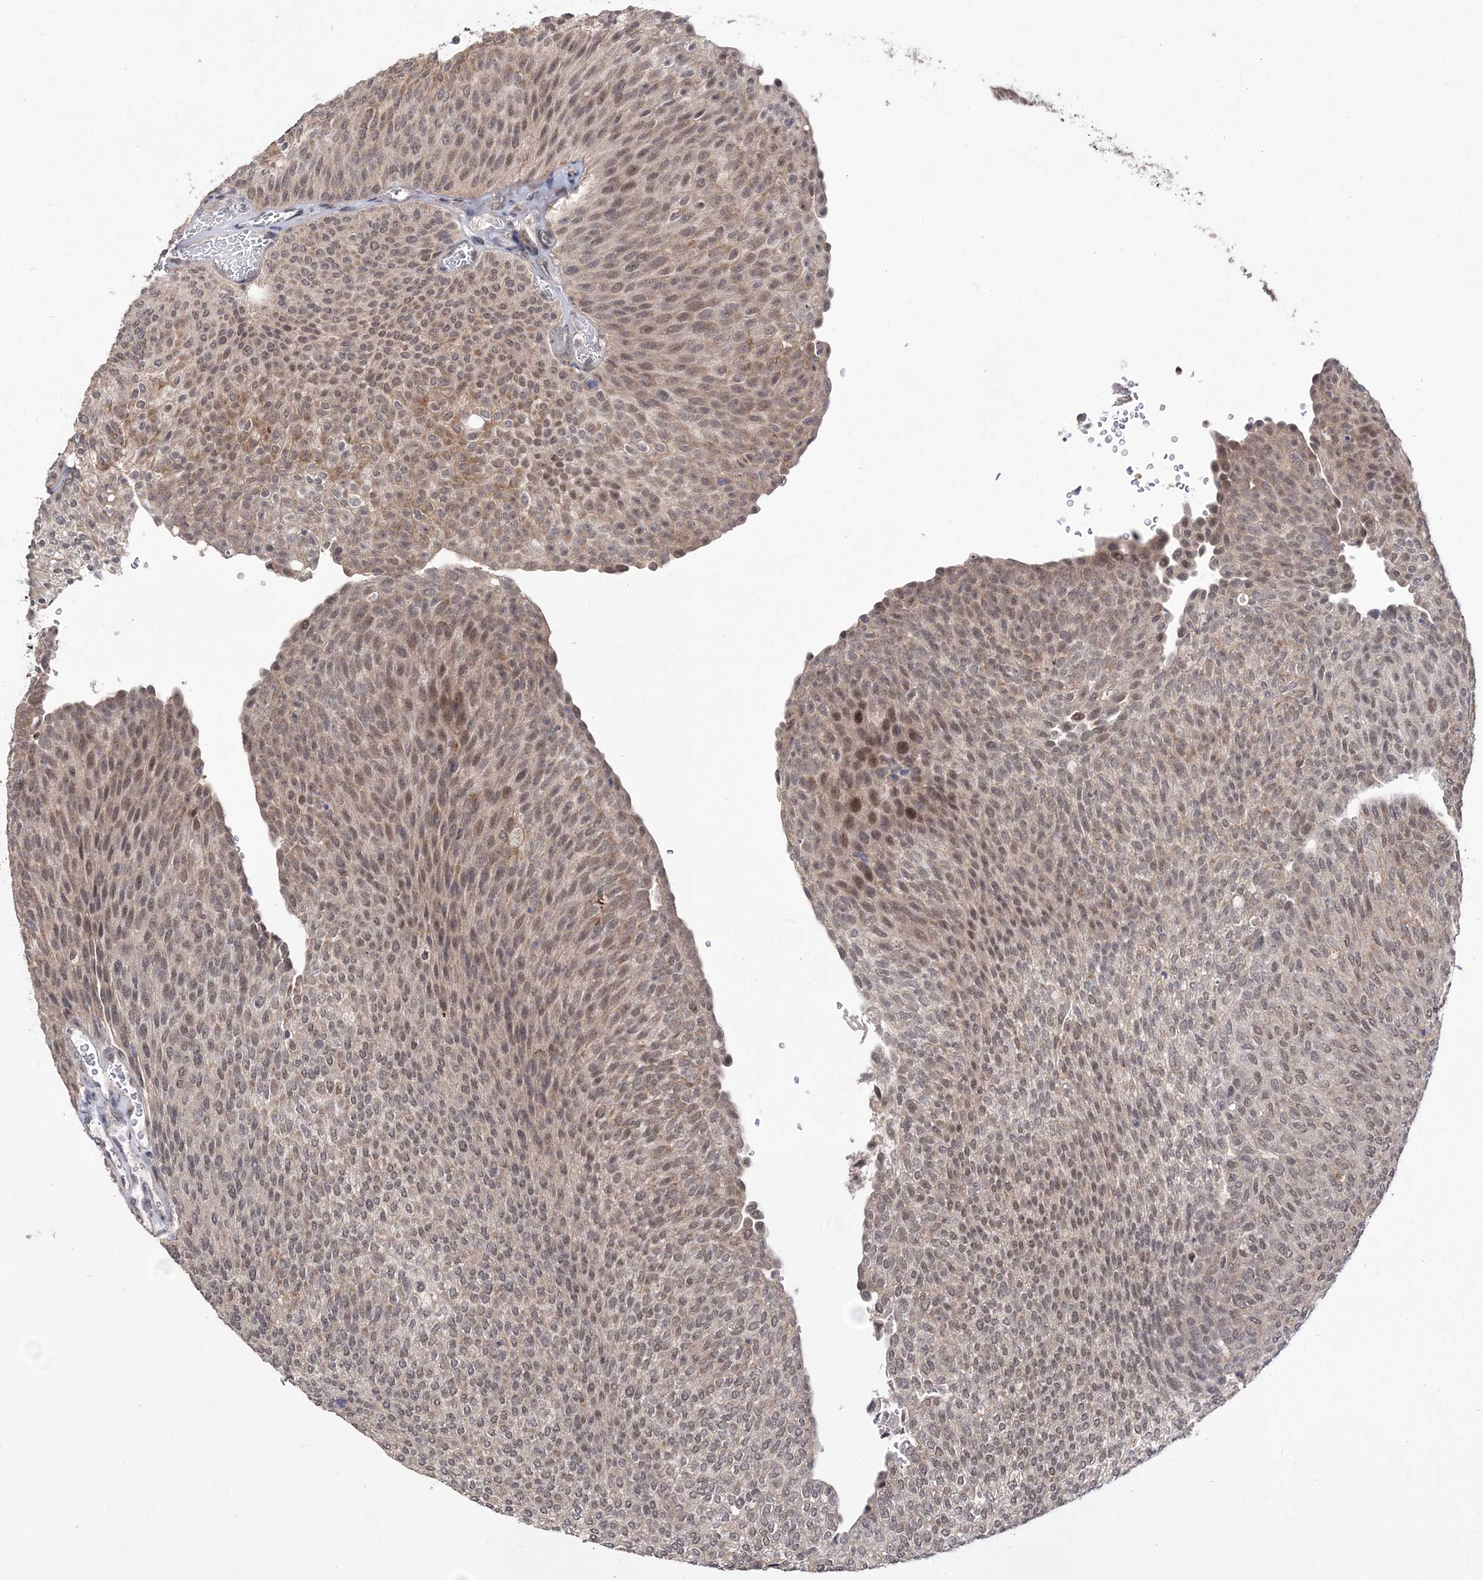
{"staining": {"intensity": "moderate", "quantity": ">75%", "location": "nuclear"}, "tissue": "urothelial cancer", "cell_type": "Tumor cells", "image_type": "cancer", "snomed": [{"axis": "morphology", "description": "Urothelial carcinoma, Low grade"}, {"axis": "topography", "description": "Urinary bladder"}], "caption": "A high-resolution photomicrograph shows IHC staining of low-grade urothelial carcinoma, which demonstrates moderate nuclear positivity in approximately >75% of tumor cells.", "gene": "BOD1L1", "patient": {"sex": "female", "age": 79}}